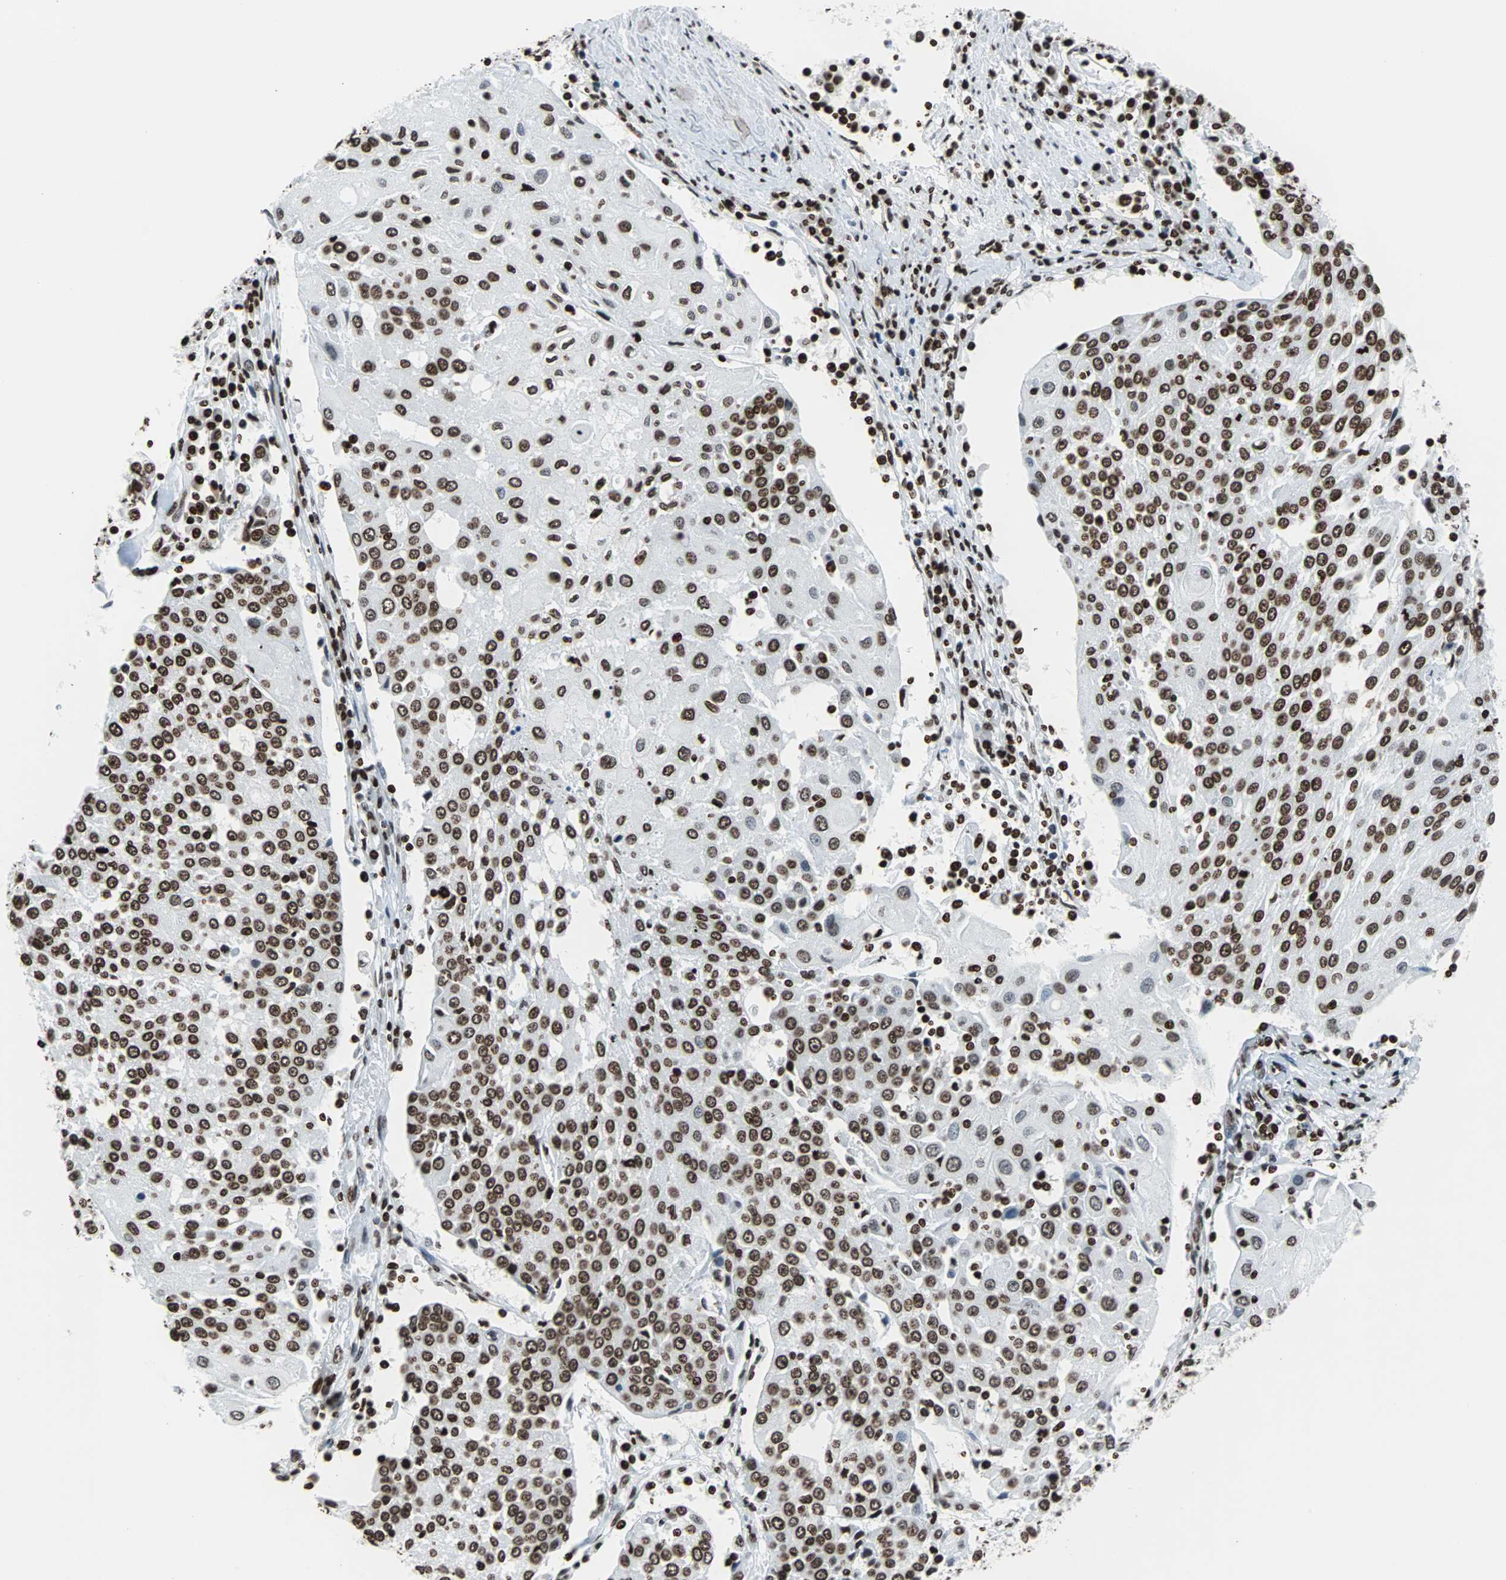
{"staining": {"intensity": "strong", "quantity": ">75%", "location": "nuclear"}, "tissue": "urothelial cancer", "cell_type": "Tumor cells", "image_type": "cancer", "snomed": [{"axis": "morphology", "description": "Urothelial carcinoma, High grade"}, {"axis": "topography", "description": "Urinary bladder"}], "caption": "The immunohistochemical stain highlights strong nuclear expression in tumor cells of high-grade urothelial carcinoma tissue.", "gene": "H2BC18", "patient": {"sex": "female", "age": 85}}